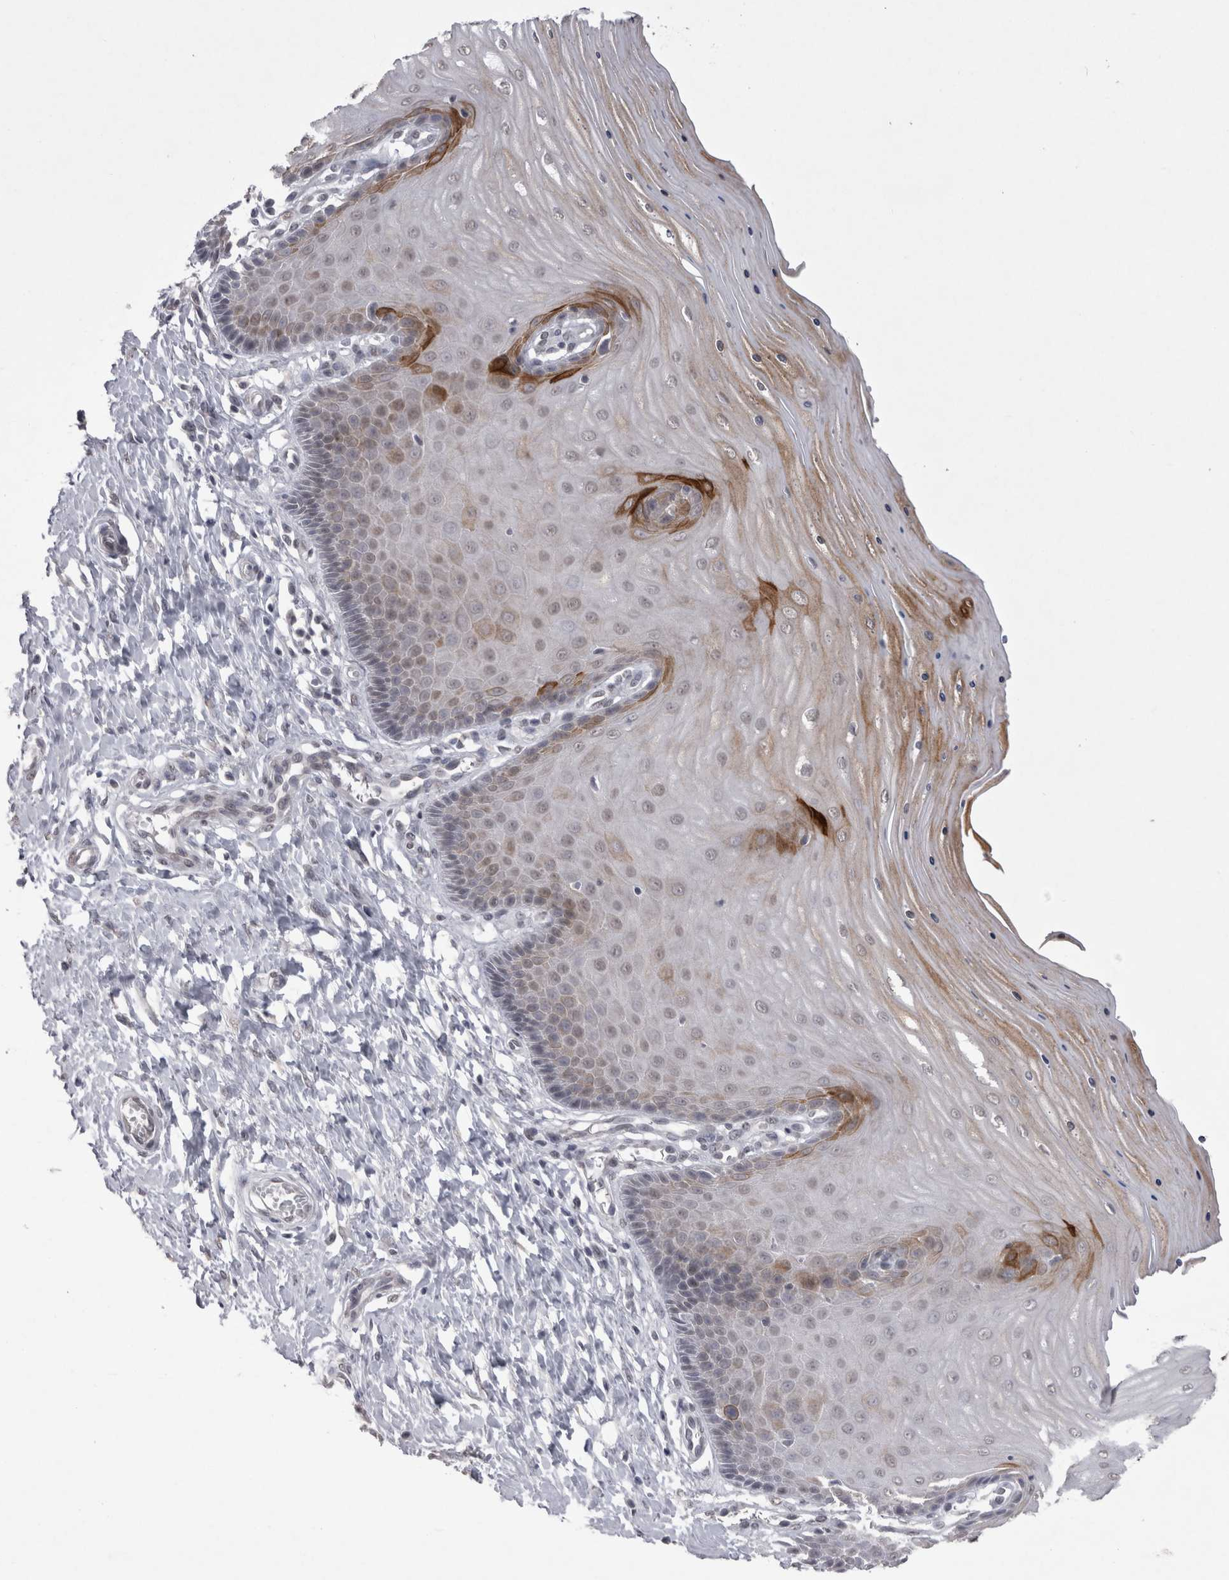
{"staining": {"intensity": "negative", "quantity": "none", "location": "none"}, "tissue": "cervix", "cell_type": "Glandular cells", "image_type": "normal", "snomed": [{"axis": "morphology", "description": "Normal tissue, NOS"}, {"axis": "topography", "description": "Cervix"}], "caption": "The photomicrograph displays no significant expression in glandular cells of cervix. (DAB (3,3'-diaminobenzidine) immunohistochemistry (IHC) visualized using brightfield microscopy, high magnification).", "gene": "DDX4", "patient": {"sex": "female", "age": 55}}